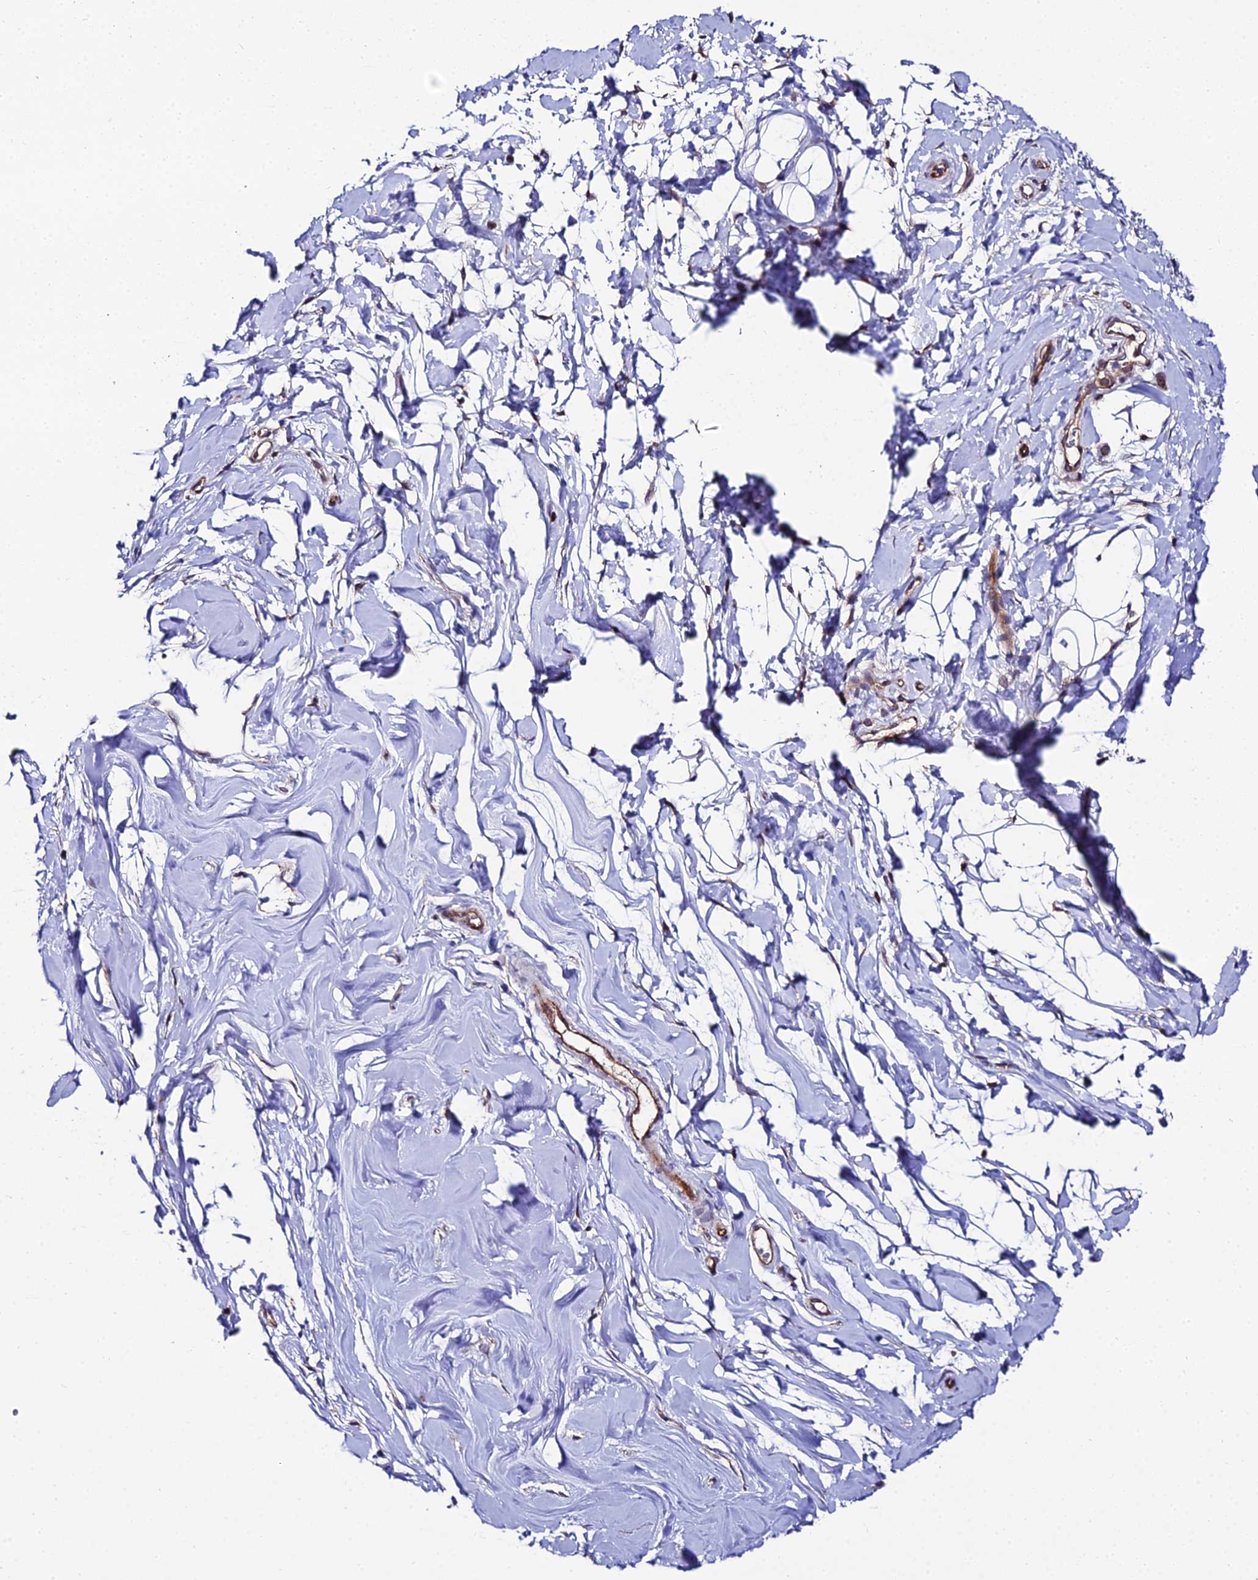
{"staining": {"intensity": "negative", "quantity": "none", "location": "none"}, "tissue": "adipose tissue", "cell_type": "Adipocytes", "image_type": "normal", "snomed": [{"axis": "morphology", "description": "Normal tissue, NOS"}, {"axis": "topography", "description": "Breast"}], "caption": "Image shows no significant protein expression in adipocytes of unremarkable adipose tissue.", "gene": "DDX19A", "patient": {"sex": "female", "age": 26}}